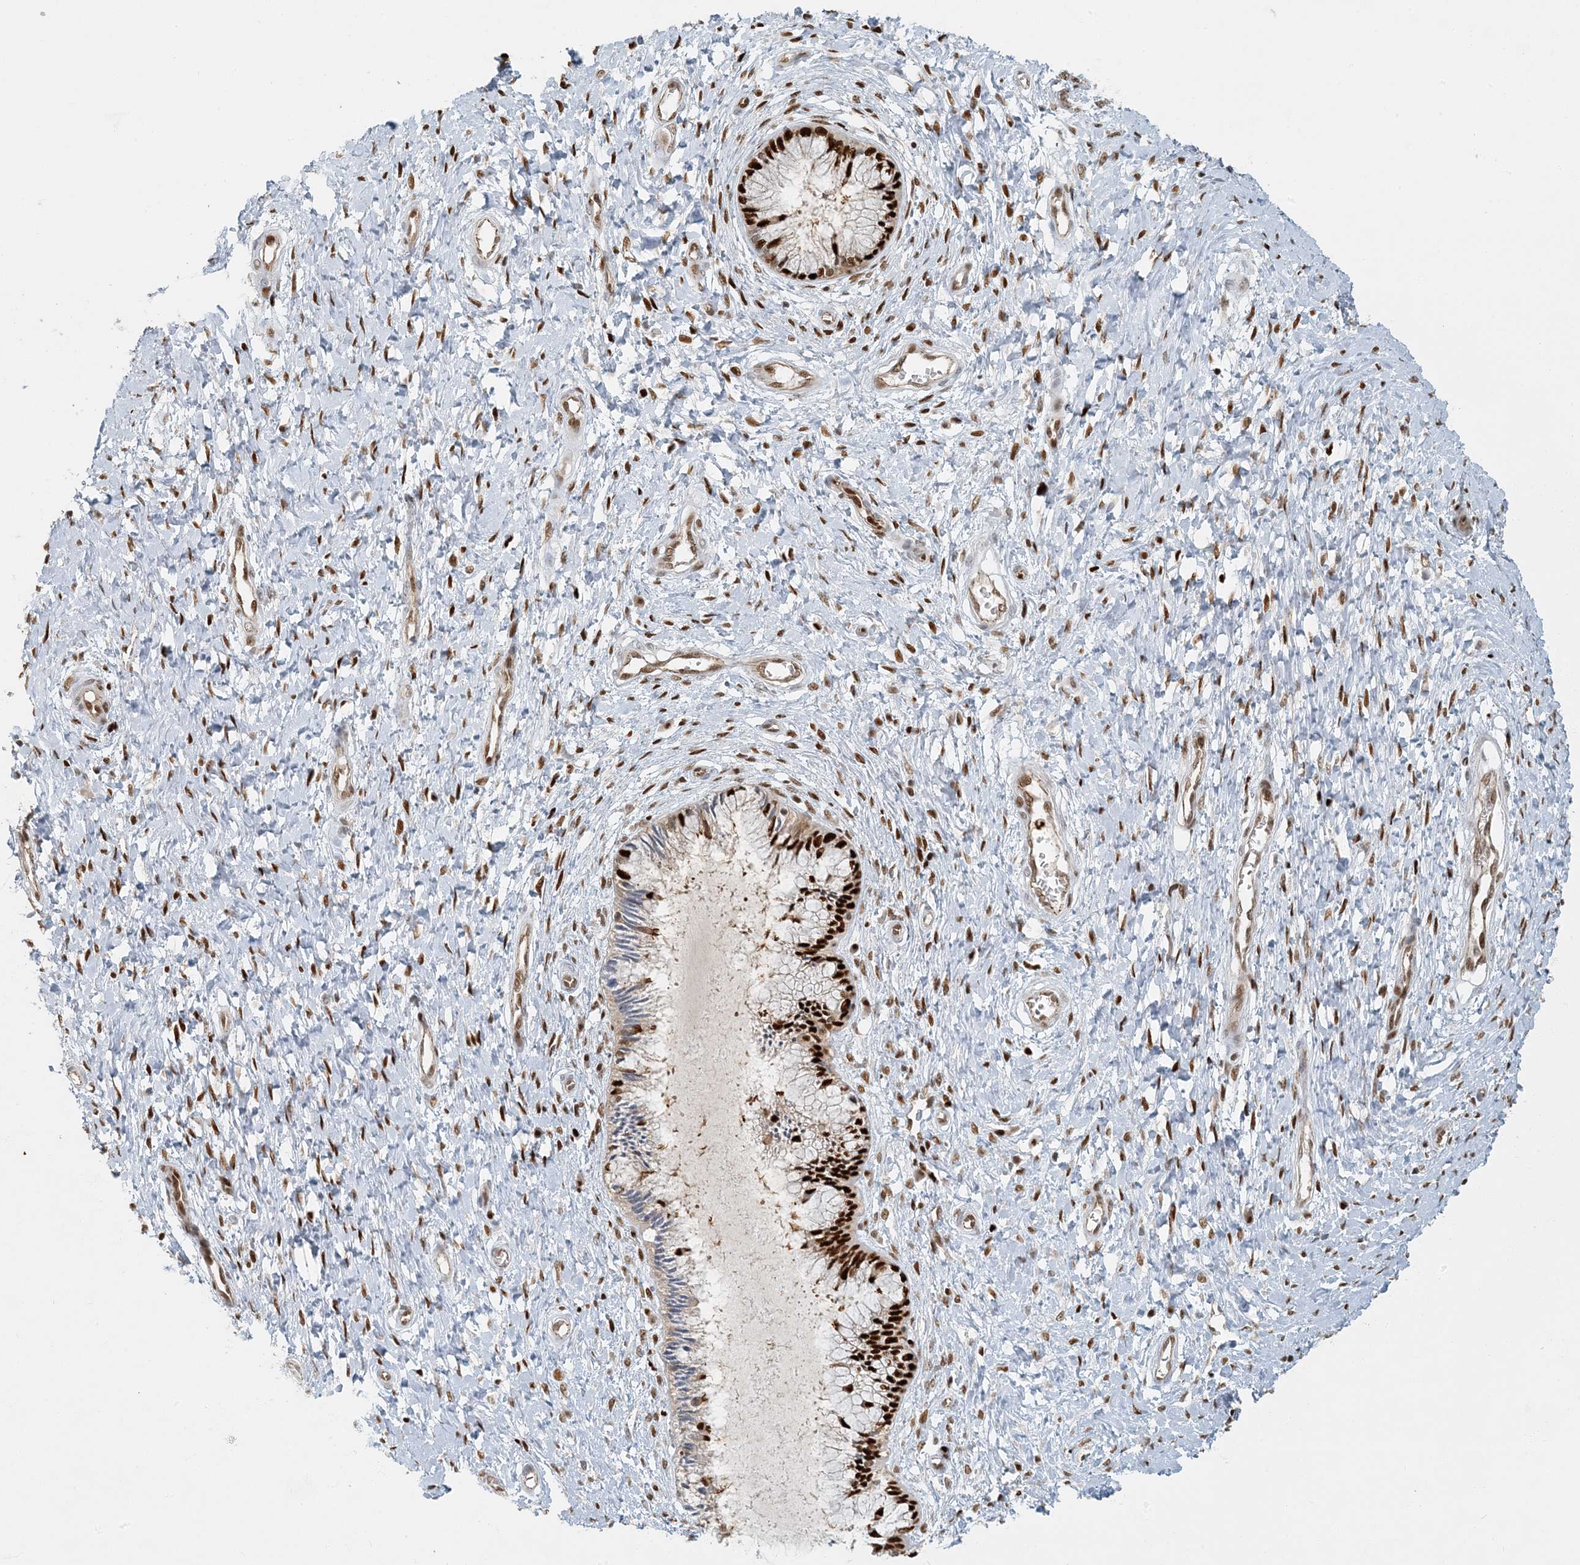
{"staining": {"intensity": "strong", "quantity": "25%-75%", "location": "nuclear"}, "tissue": "cervix", "cell_type": "Glandular cells", "image_type": "normal", "snomed": [{"axis": "morphology", "description": "Normal tissue, NOS"}, {"axis": "topography", "description": "Cervix"}], "caption": "Immunohistochemistry photomicrograph of normal human cervix stained for a protein (brown), which shows high levels of strong nuclear positivity in about 25%-75% of glandular cells.", "gene": "AK9", "patient": {"sex": "female", "age": 55}}